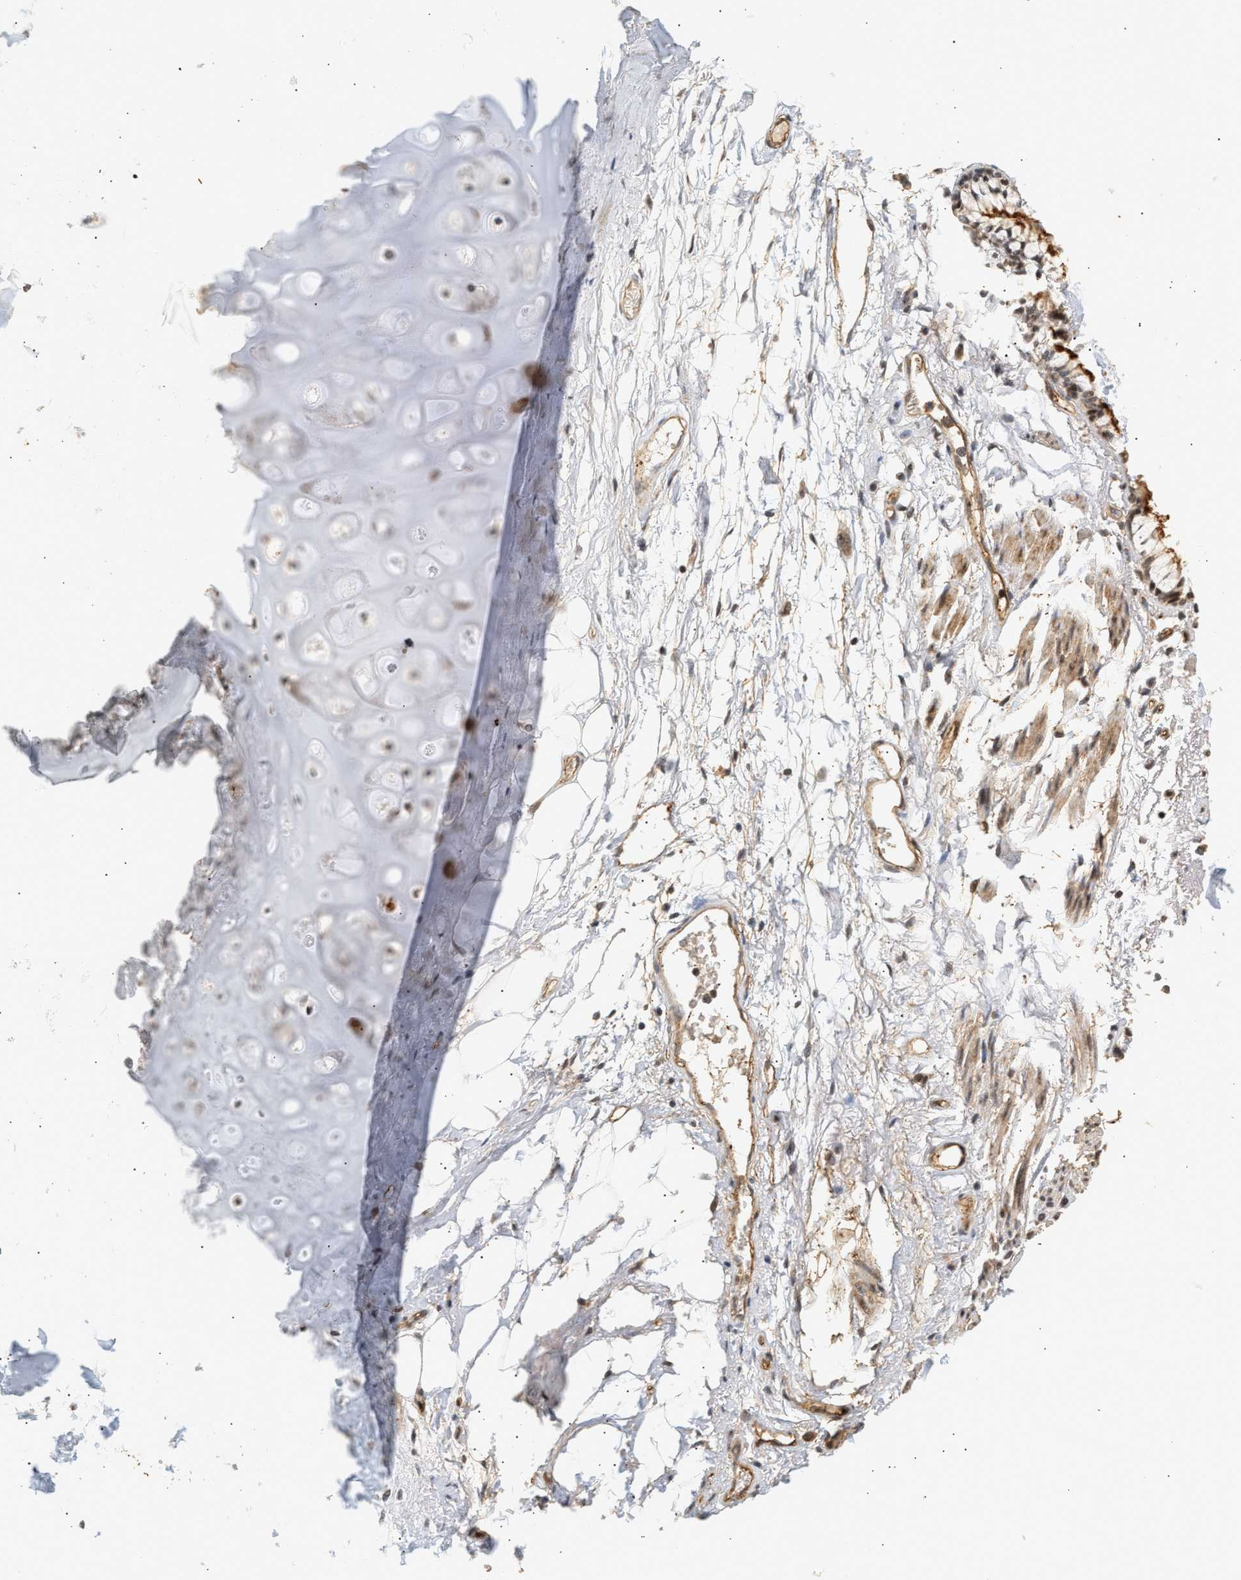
{"staining": {"intensity": "negative", "quantity": "none", "location": "none"}, "tissue": "adipose tissue", "cell_type": "Adipocytes", "image_type": "normal", "snomed": [{"axis": "morphology", "description": "Normal tissue, NOS"}, {"axis": "topography", "description": "Cartilage tissue"}, {"axis": "topography", "description": "Bronchus"}], "caption": "Adipose tissue stained for a protein using immunohistochemistry exhibits no positivity adipocytes.", "gene": "PLXND1", "patient": {"sex": "female", "age": 73}}